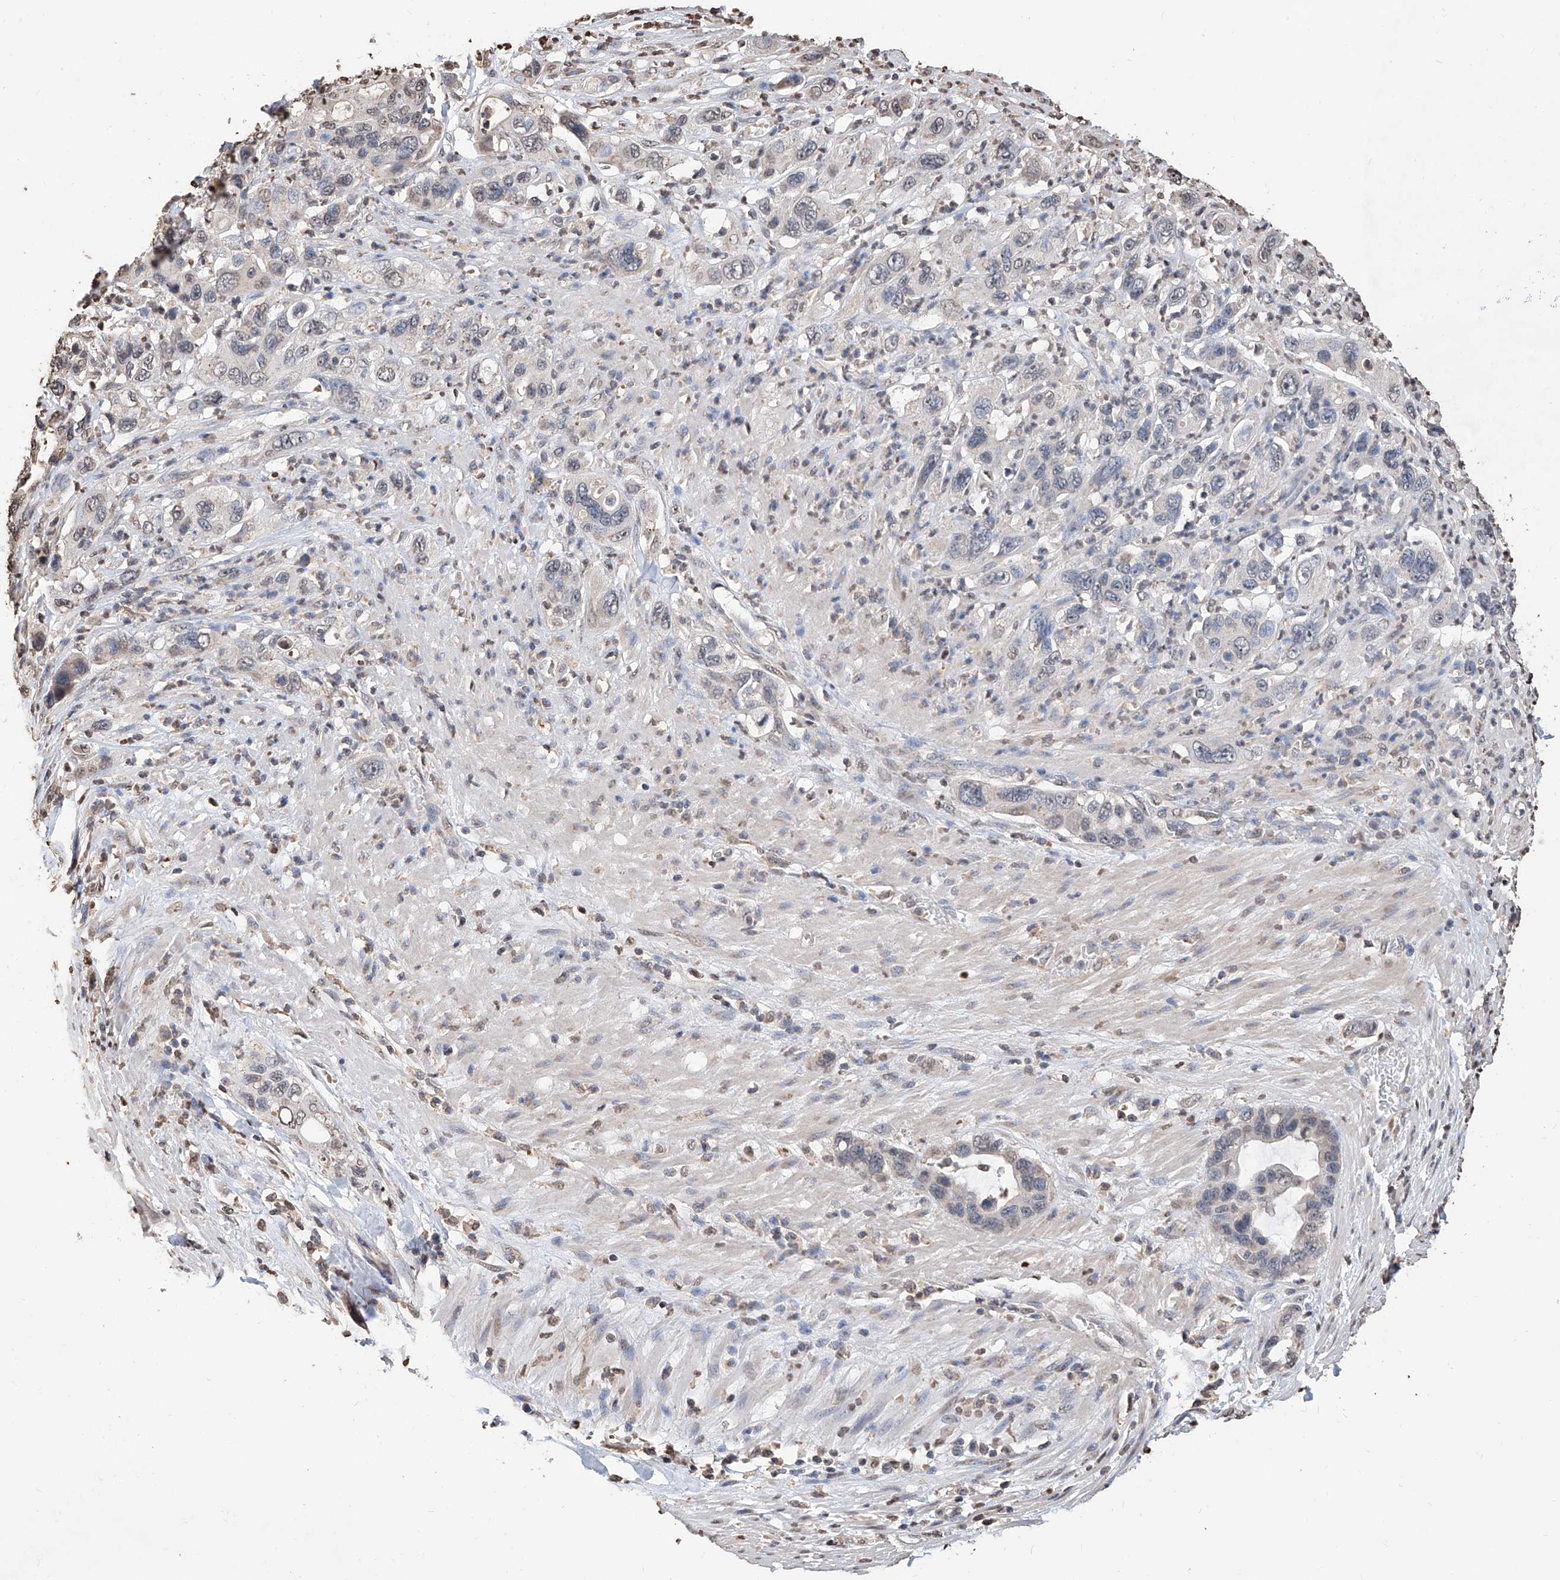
{"staining": {"intensity": "negative", "quantity": "none", "location": "none"}, "tissue": "pancreatic cancer", "cell_type": "Tumor cells", "image_type": "cancer", "snomed": [{"axis": "morphology", "description": "Adenocarcinoma, NOS"}, {"axis": "topography", "description": "Pancreas"}], "caption": "An image of adenocarcinoma (pancreatic) stained for a protein shows no brown staining in tumor cells. Nuclei are stained in blue.", "gene": "RP9", "patient": {"sex": "female", "age": 71}}